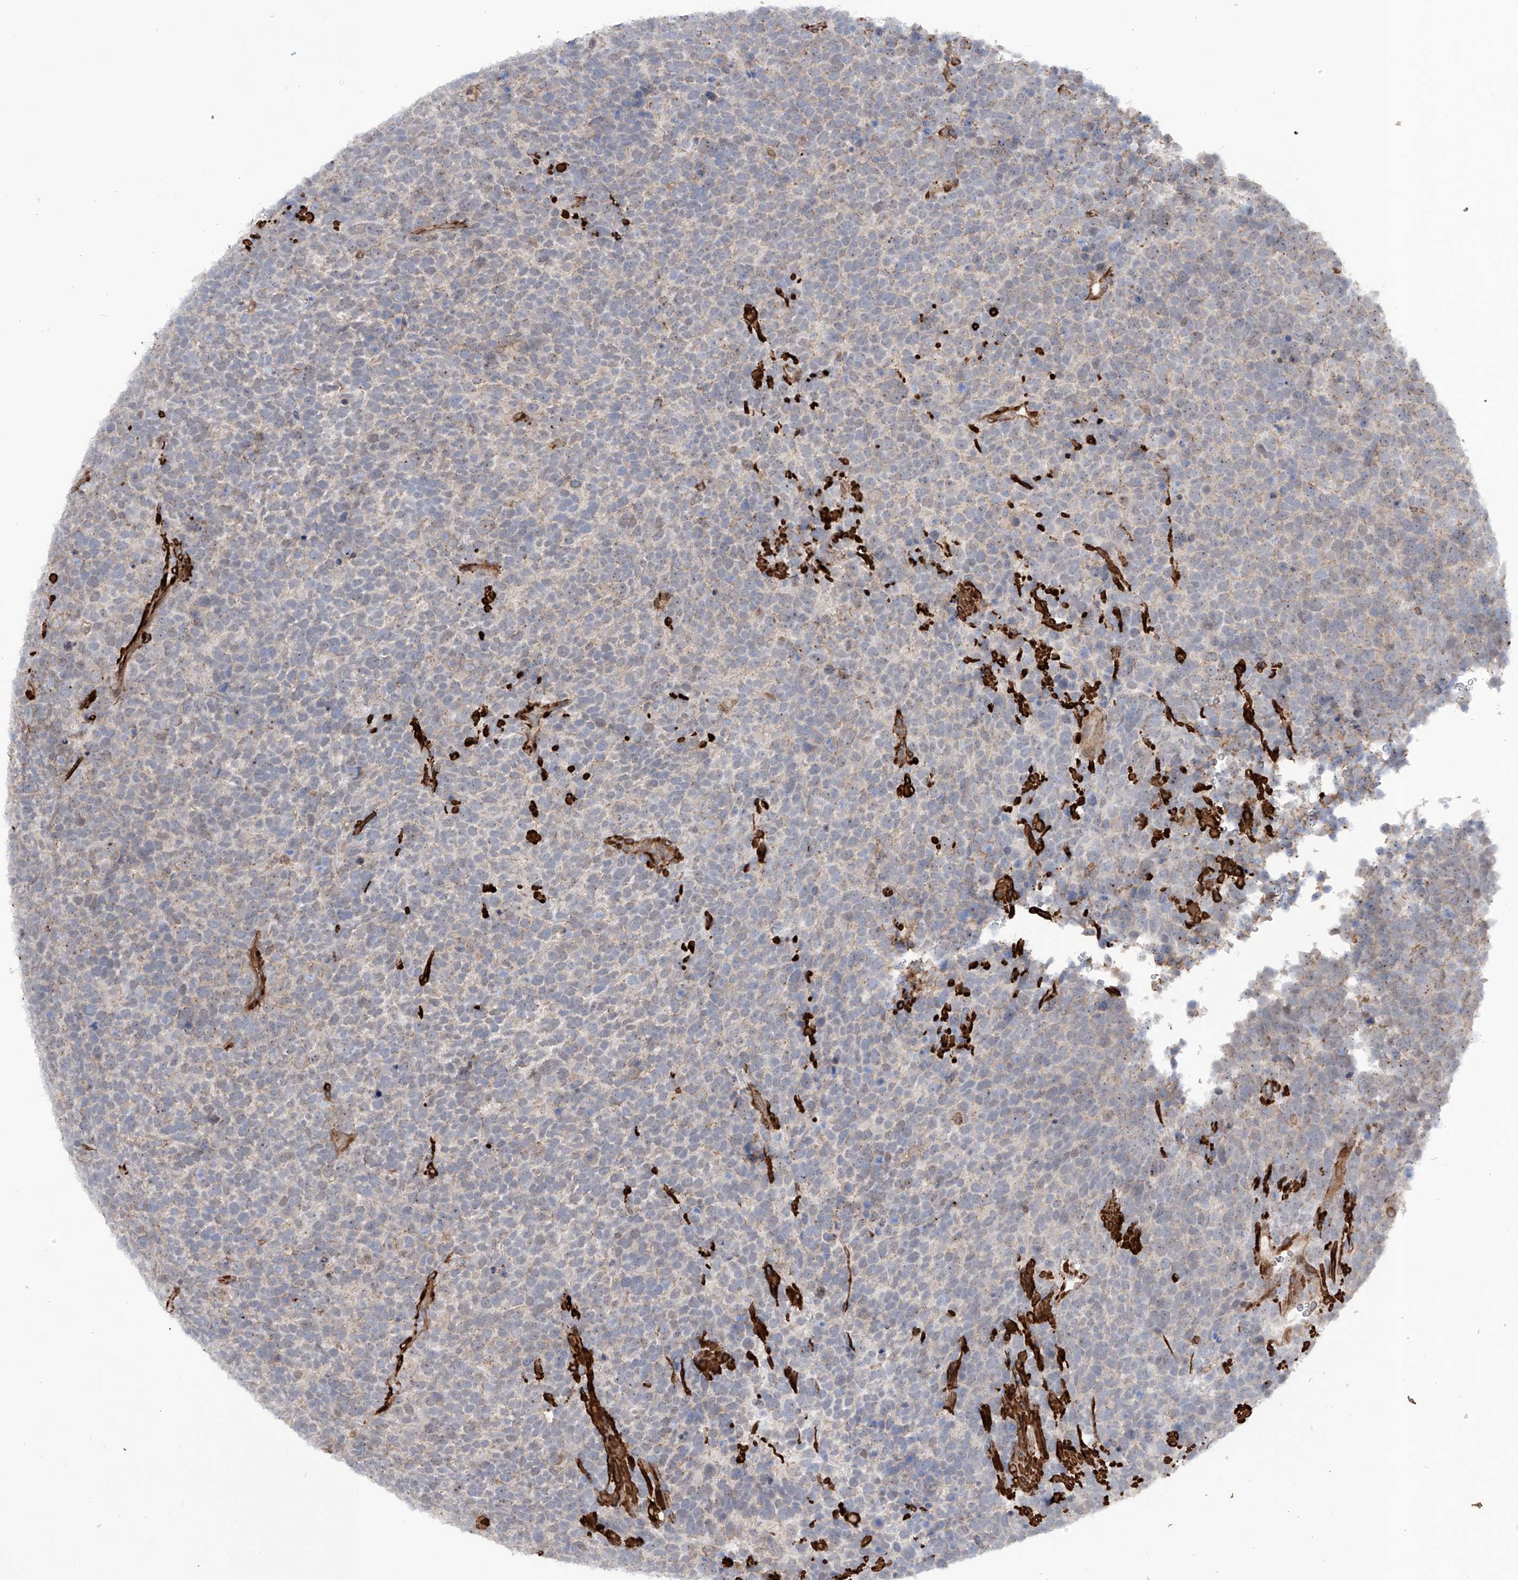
{"staining": {"intensity": "weak", "quantity": "25%-75%", "location": "cytoplasmic/membranous"}, "tissue": "urothelial cancer", "cell_type": "Tumor cells", "image_type": "cancer", "snomed": [{"axis": "morphology", "description": "Urothelial carcinoma, High grade"}, {"axis": "topography", "description": "Urinary bladder"}], "caption": "Protein staining exhibits weak cytoplasmic/membranous expression in approximately 25%-75% of tumor cells in urothelial cancer.", "gene": "ZNF490", "patient": {"sex": "female", "age": 82}}